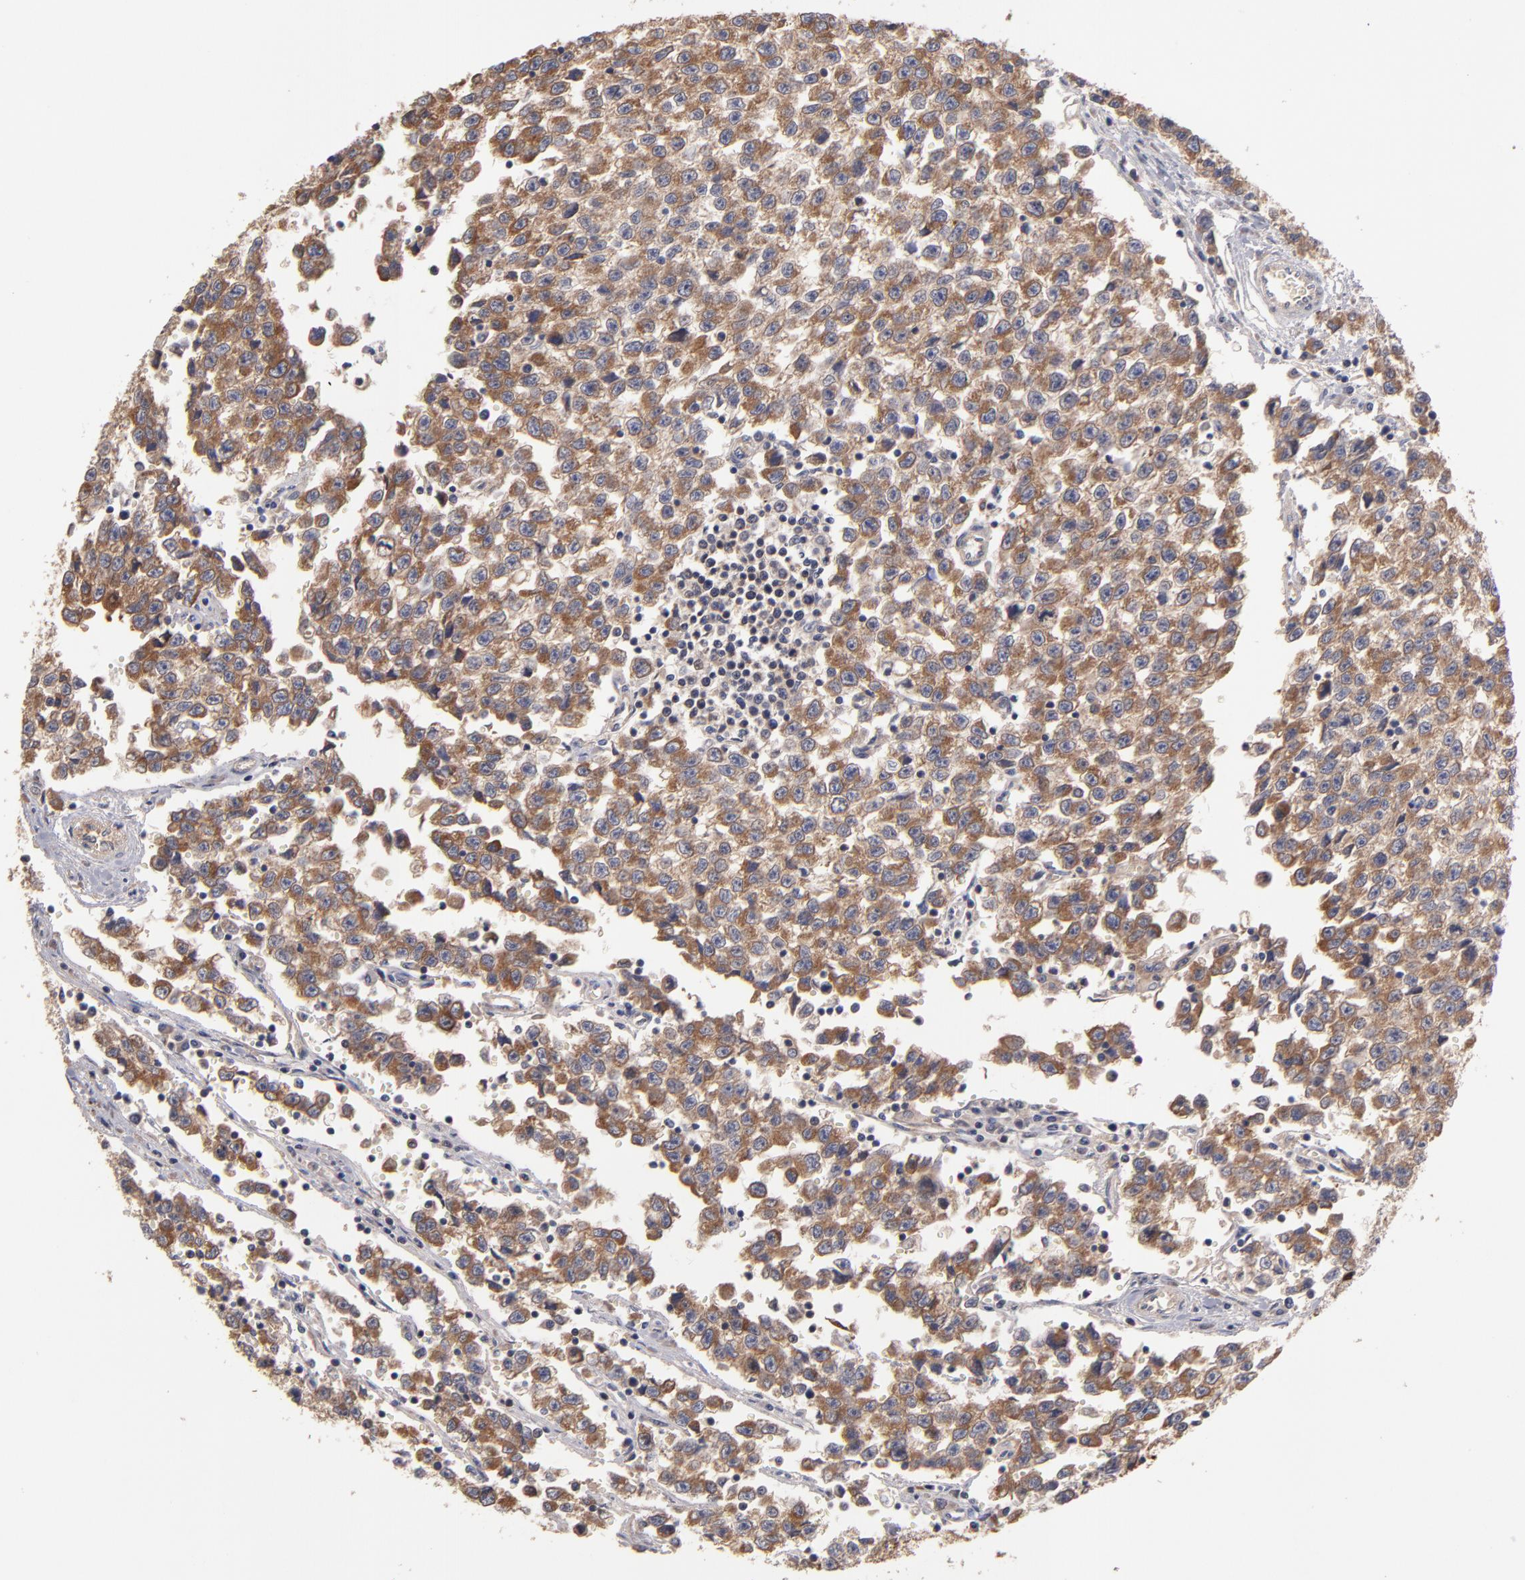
{"staining": {"intensity": "moderate", "quantity": ">75%", "location": "cytoplasmic/membranous"}, "tissue": "testis cancer", "cell_type": "Tumor cells", "image_type": "cancer", "snomed": [{"axis": "morphology", "description": "Seminoma, NOS"}, {"axis": "topography", "description": "Testis"}], "caption": "Moderate cytoplasmic/membranous positivity is appreciated in about >75% of tumor cells in testis cancer. The staining was performed using DAB to visualize the protein expression in brown, while the nuclei were stained in blue with hematoxylin (Magnification: 20x).", "gene": "DACT1", "patient": {"sex": "male", "age": 35}}